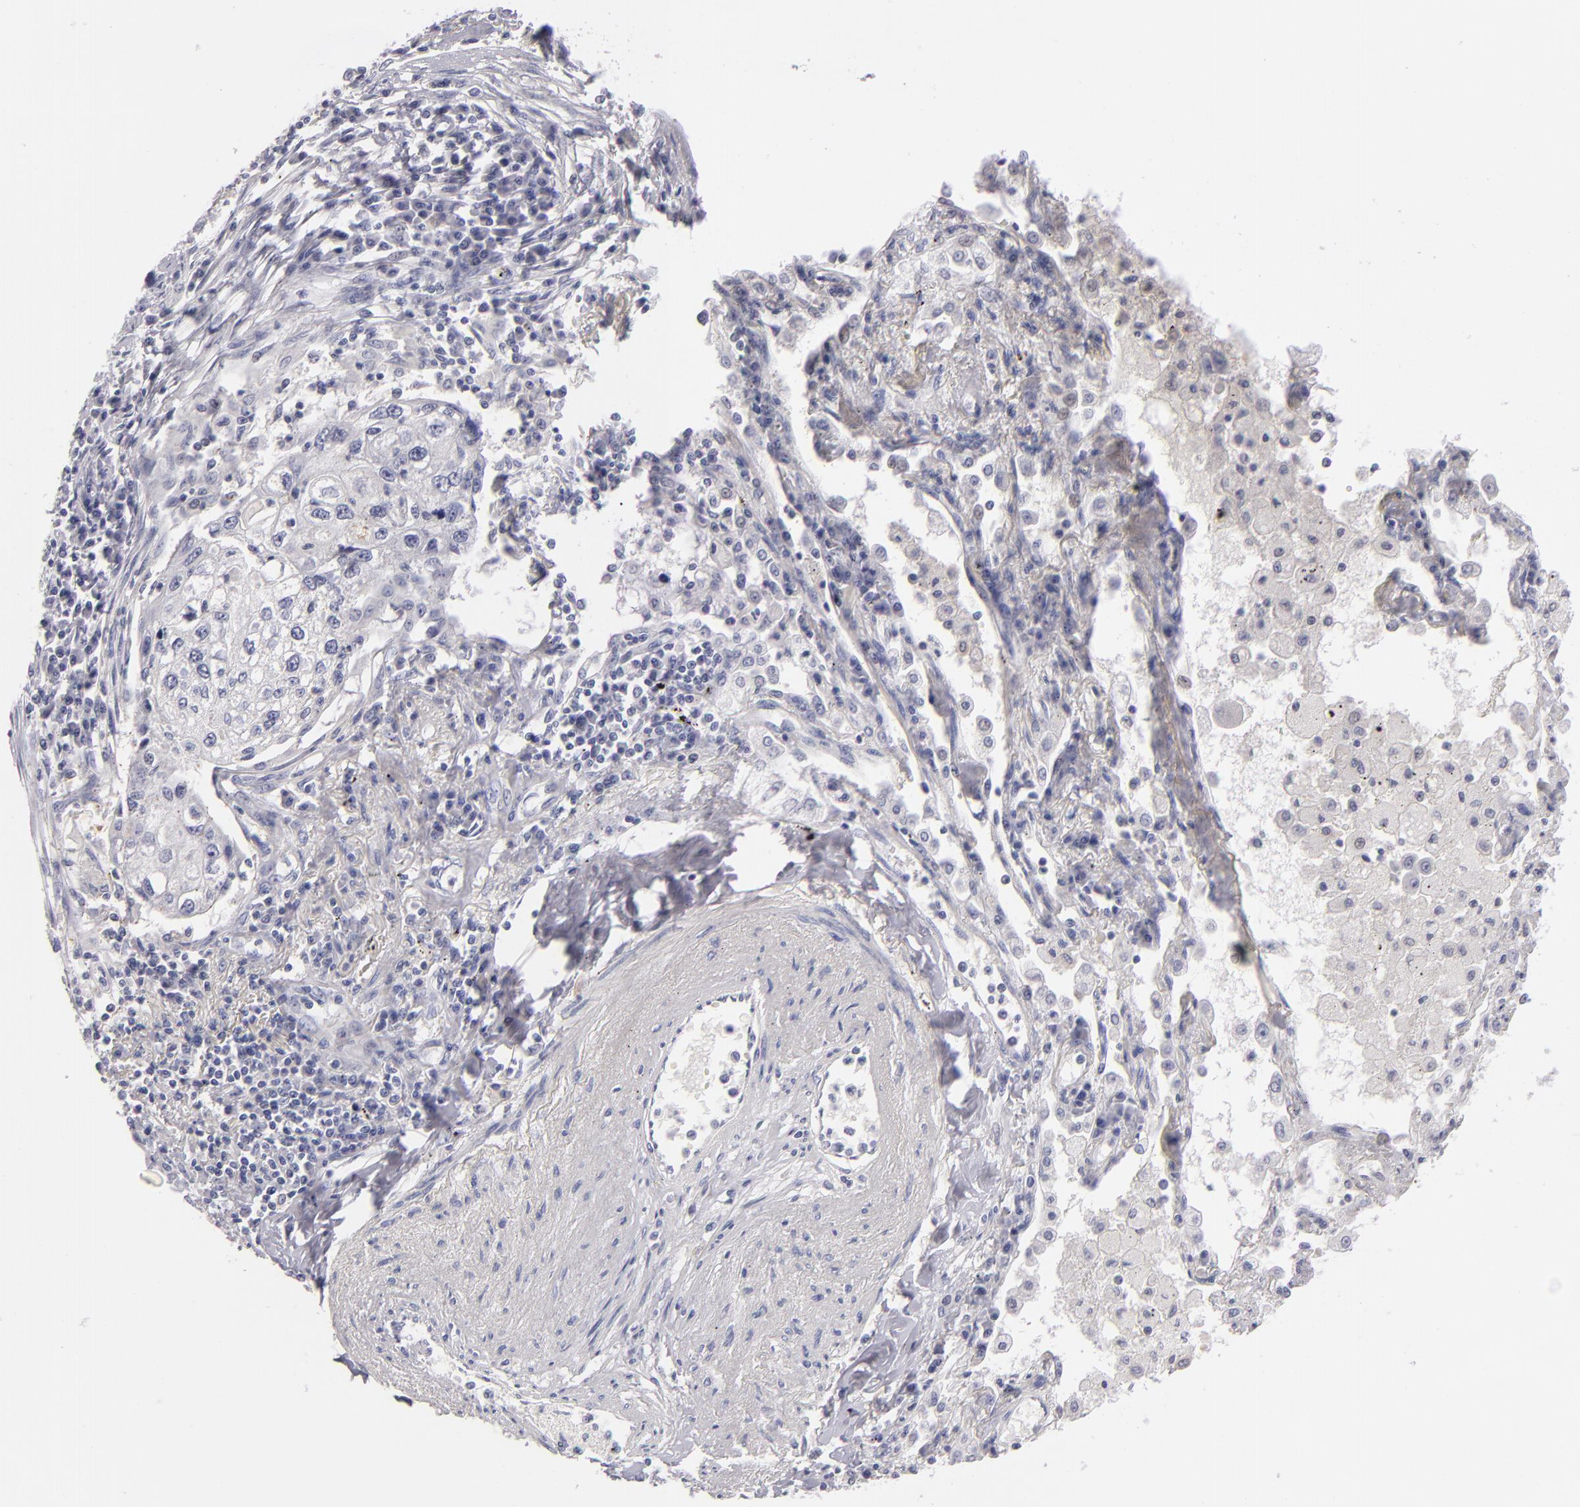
{"staining": {"intensity": "negative", "quantity": "none", "location": "none"}, "tissue": "lung cancer", "cell_type": "Tumor cells", "image_type": "cancer", "snomed": [{"axis": "morphology", "description": "Squamous cell carcinoma, NOS"}, {"axis": "topography", "description": "Lung"}], "caption": "Human lung squamous cell carcinoma stained for a protein using IHC exhibits no positivity in tumor cells.", "gene": "TNNC1", "patient": {"sex": "male", "age": 75}}